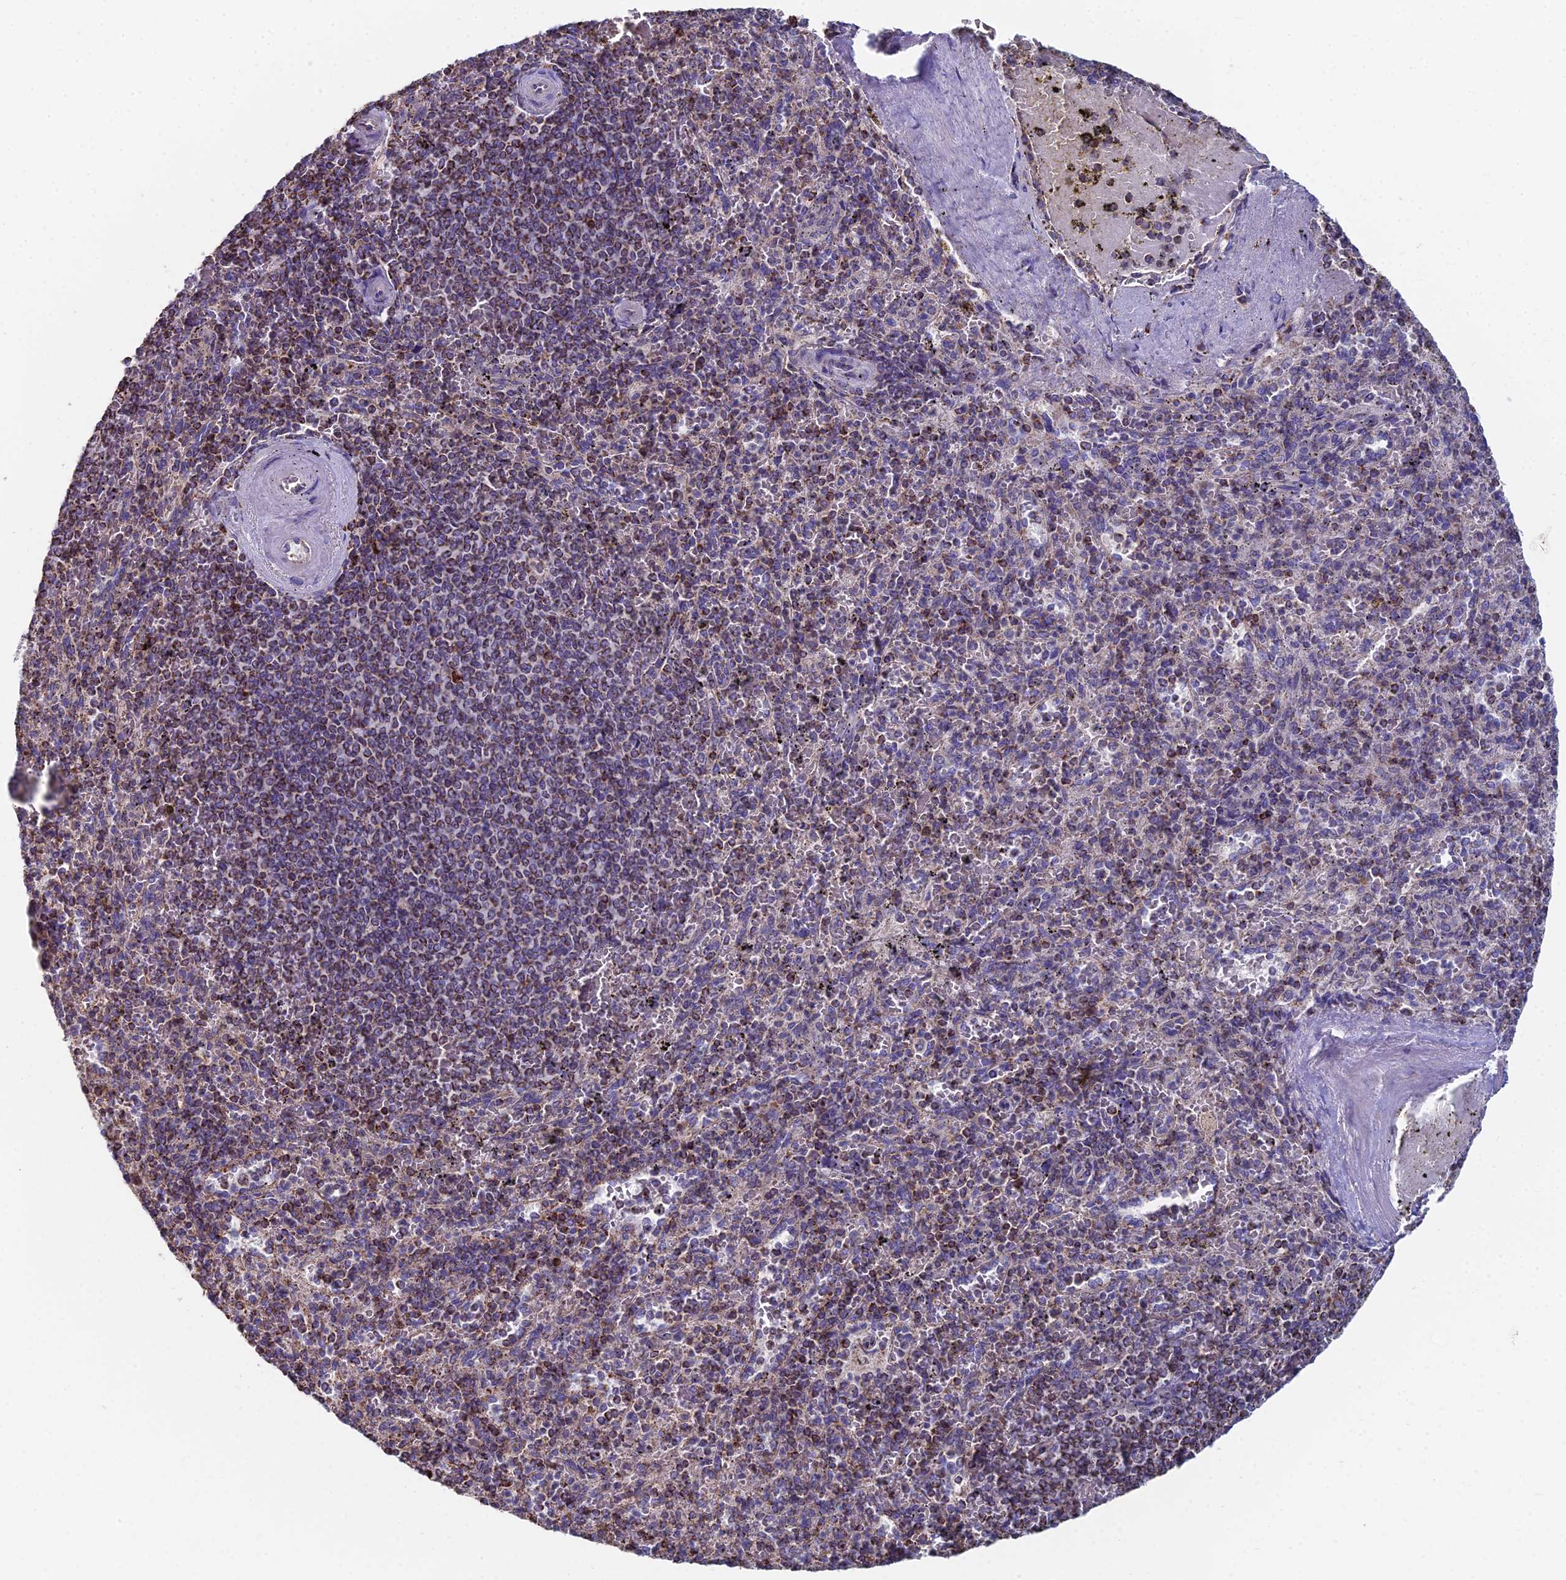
{"staining": {"intensity": "moderate", "quantity": "<25%", "location": "cytoplasmic/membranous"}, "tissue": "spleen", "cell_type": "Cells in red pulp", "image_type": "normal", "snomed": [{"axis": "morphology", "description": "Normal tissue, NOS"}, {"axis": "topography", "description": "Spleen"}], "caption": "Spleen stained with a brown dye shows moderate cytoplasmic/membranous positive expression in about <25% of cells in red pulp.", "gene": "SPOCK2", "patient": {"sex": "male", "age": 82}}